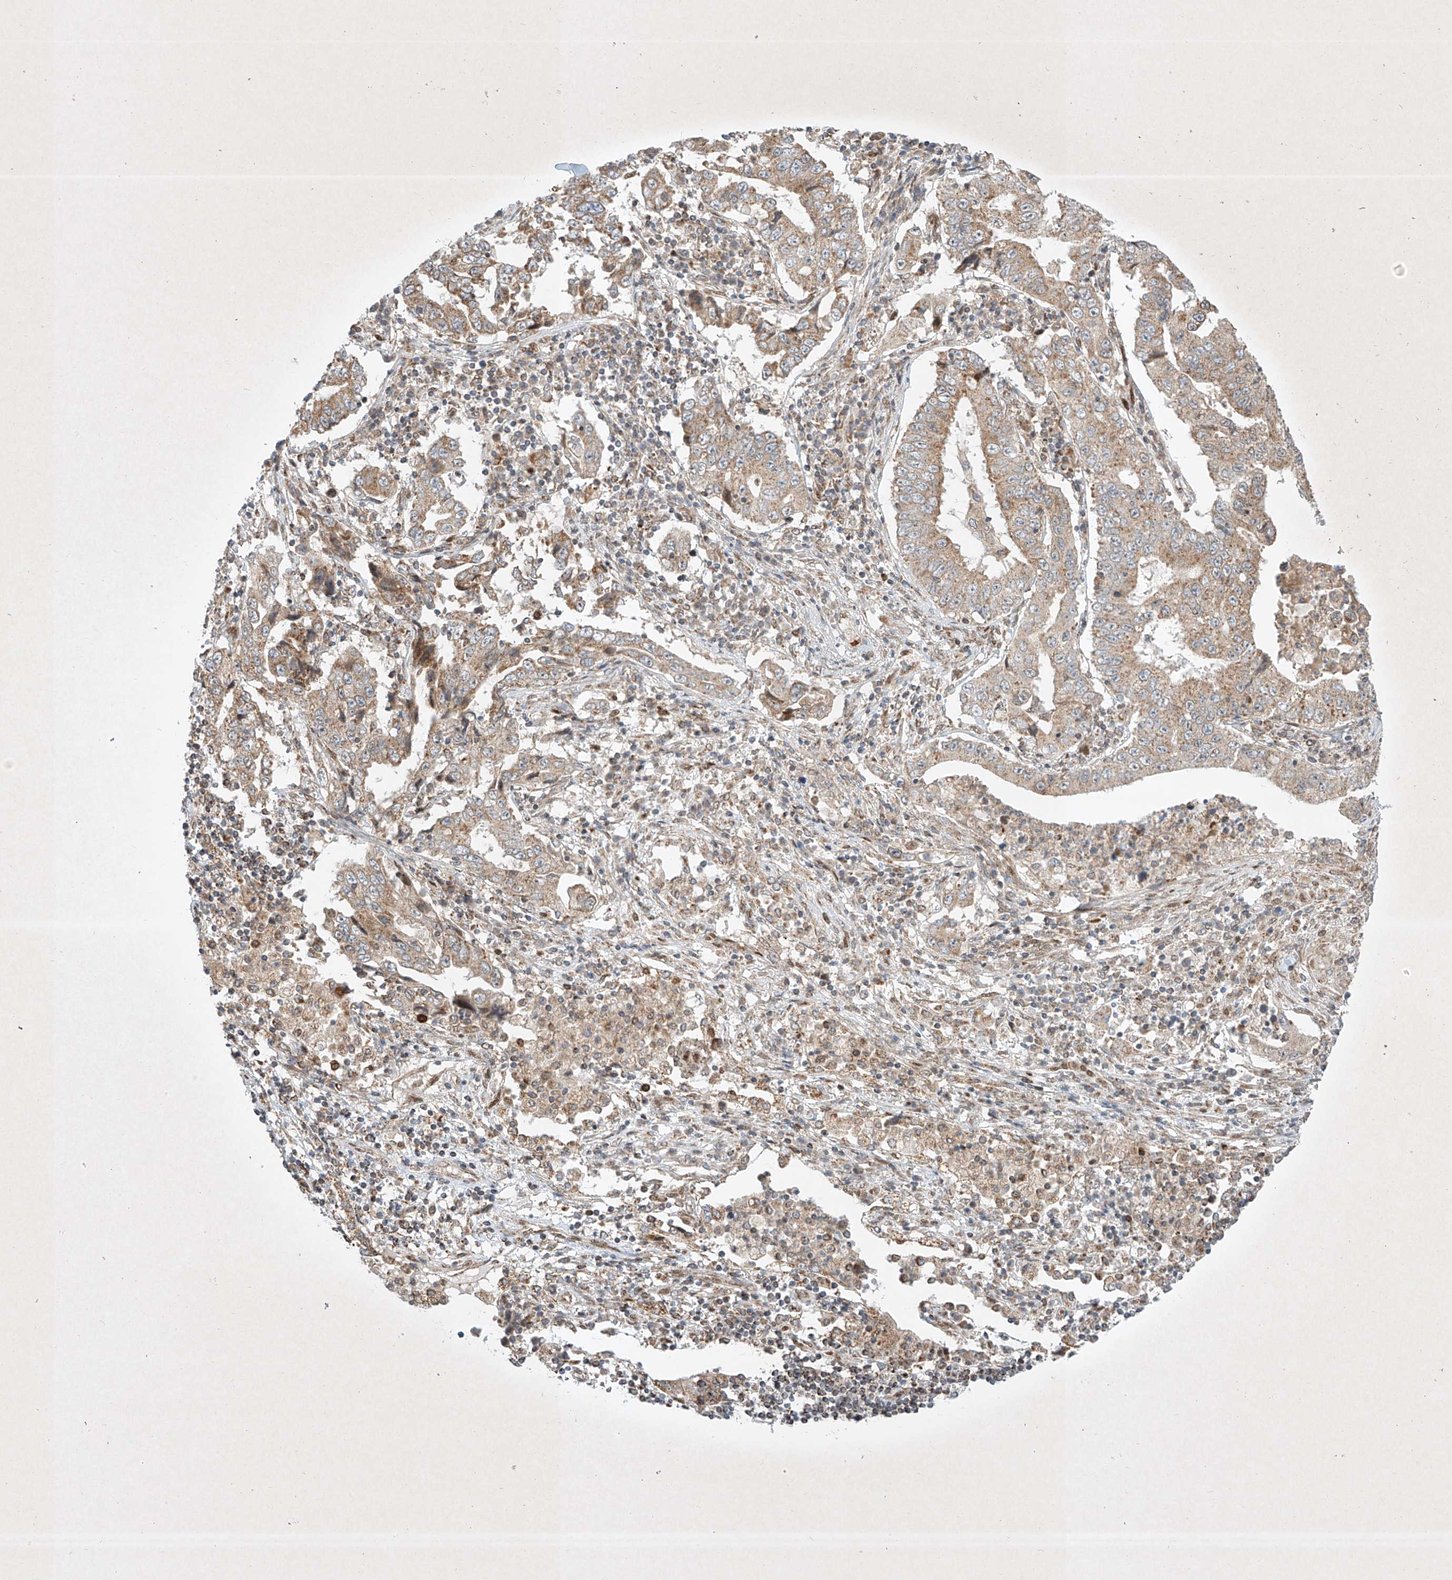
{"staining": {"intensity": "weak", "quantity": ">75%", "location": "cytoplasmic/membranous"}, "tissue": "lung cancer", "cell_type": "Tumor cells", "image_type": "cancer", "snomed": [{"axis": "morphology", "description": "Adenocarcinoma, NOS"}, {"axis": "topography", "description": "Lung"}], "caption": "Immunohistochemistry (IHC) staining of lung cancer, which reveals low levels of weak cytoplasmic/membranous staining in approximately >75% of tumor cells indicating weak cytoplasmic/membranous protein staining. The staining was performed using DAB (3,3'-diaminobenzidine) (brown) for protein detection and nuclei were counterstained in hematoxylin (blue).", "gene": "EPG5", "patient": {"sex": "female", "age": 51}}